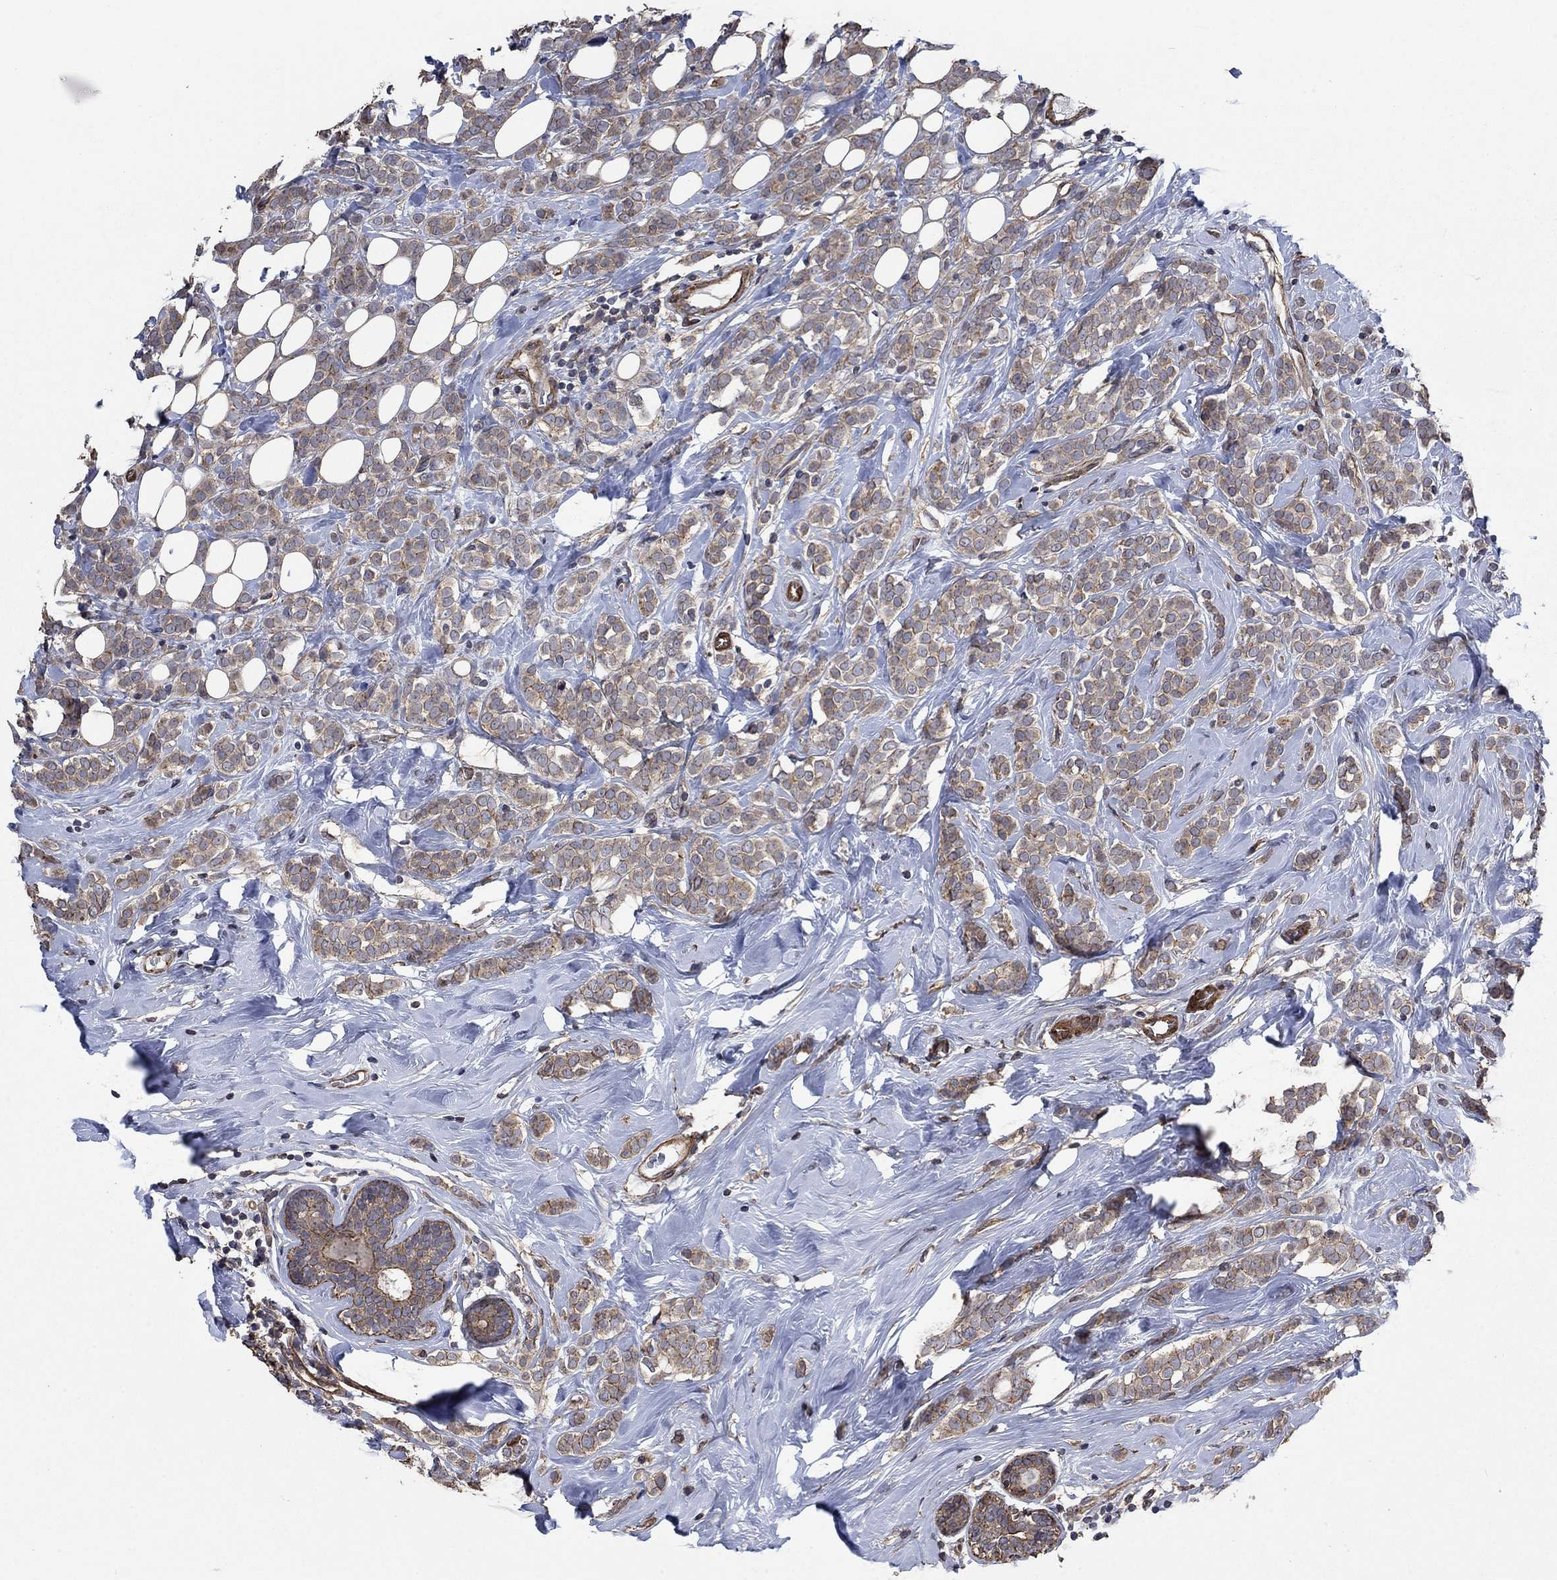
{"staining": {"intensity": "weak", "quantity": "25%-75%", "location": "cytoplasmic/membranous"}, "tissue": "breast cancer", "cell_type": "Tumor cells", "image_type": "cancer", "snomed": [{"axis": "morphology", "description": "Lobular carcinoma"}, {"axis": "topography", "description": "Breast"}], "caption": "The micrograph displays a brown stain indicating the presence of a protein in the cytoplasmic/membranous of tumor cells in breast cancer. (brown staining indicates protein expression, while blue staining denotes nuclei).", "gene": "PDE3A", "patient": {"sex": "female", "age": 49}}